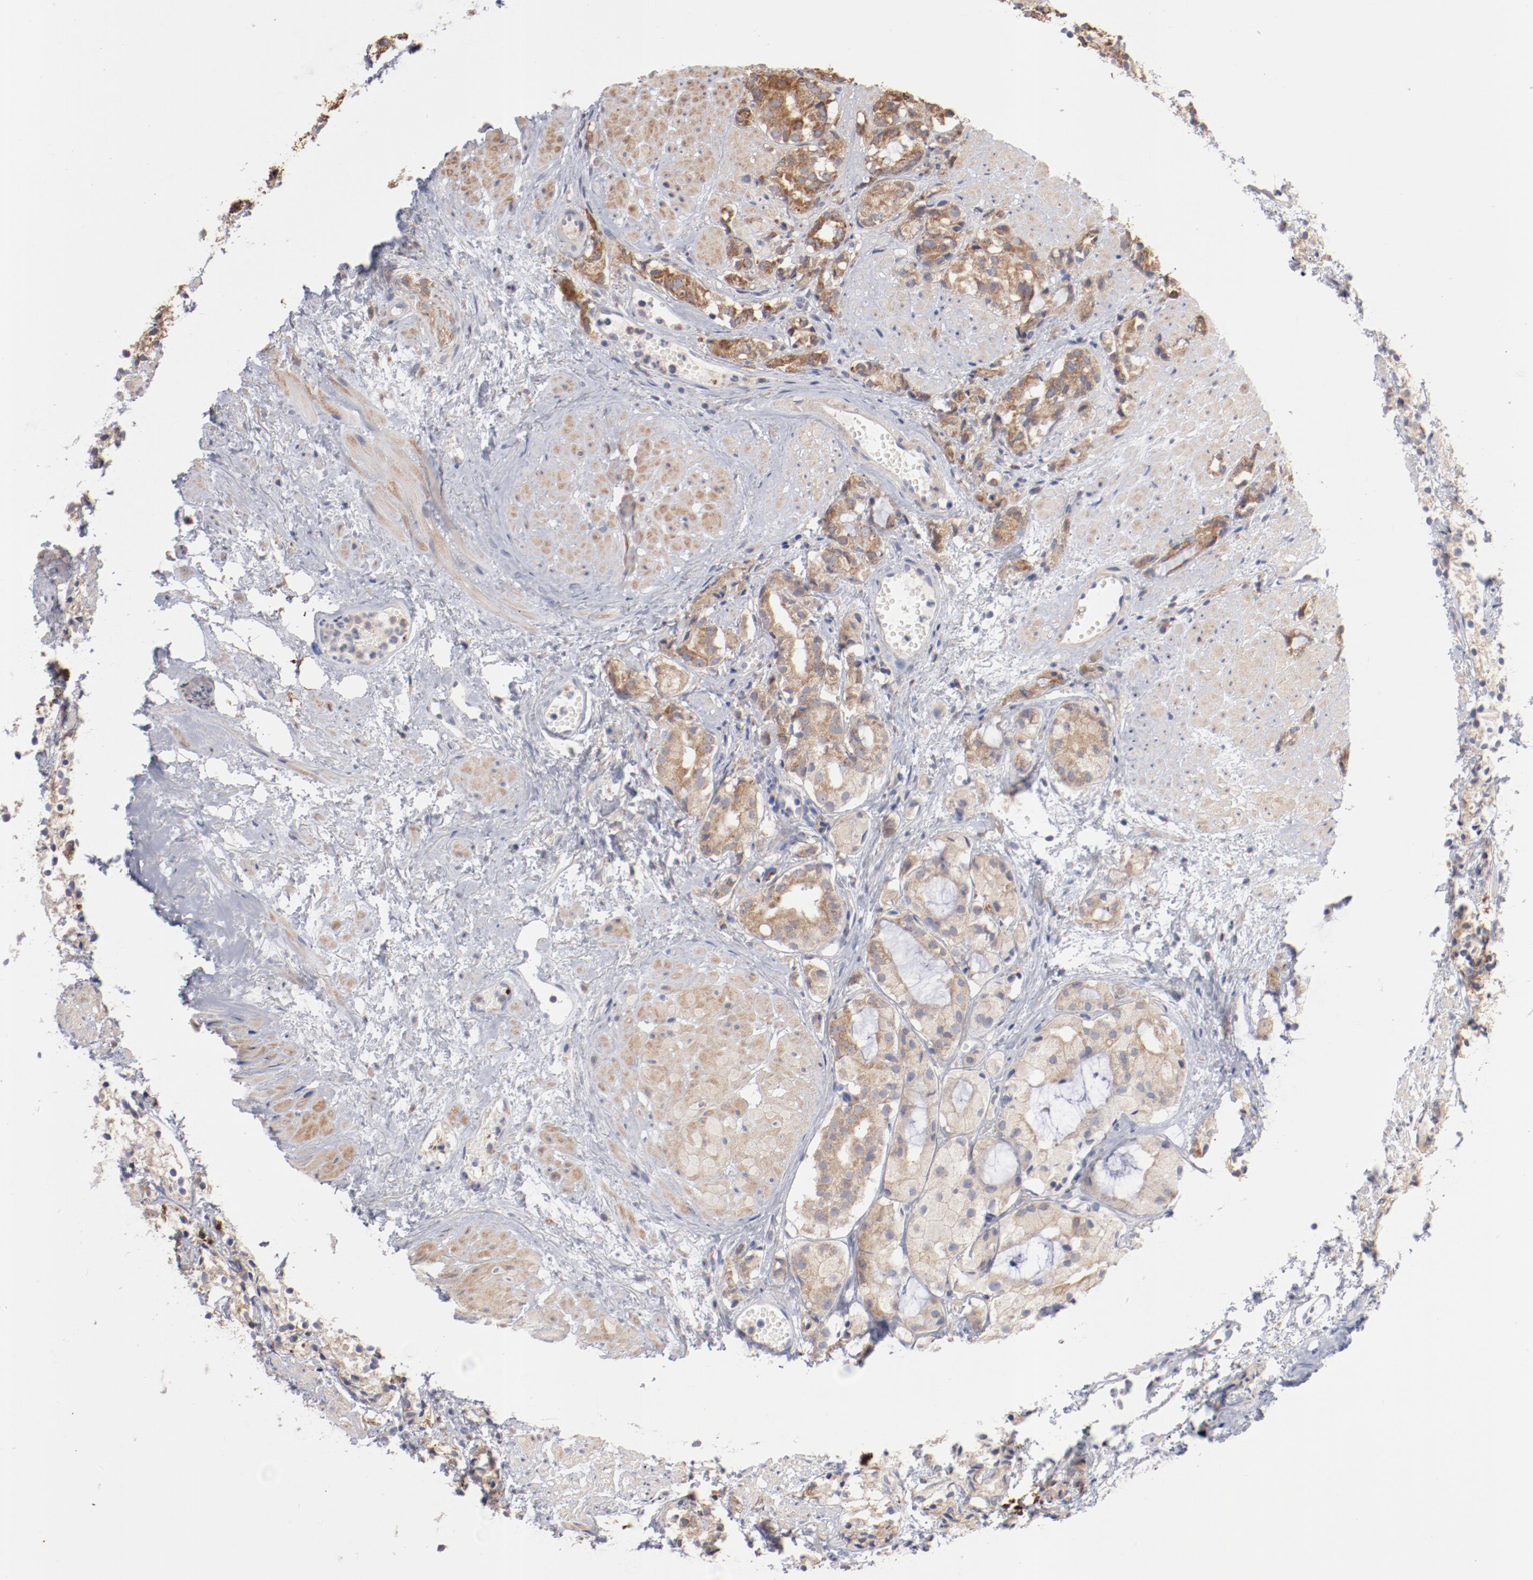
{"staining": {"intensity": "moderate", "quantity": ">75%", "location": "cytoplasmic/membranous"}, "tissue": "prostate cancer", "cell_type": "Tumor cells", "image_type": "cancer", "snomed": [{"axis": "morphology", "description": "Adenocarcinoma, High grade"}, {"axis": "topography", "description": "Prostate"}], "caption": "Brown immunohistochemical staining in adenocarcinoma (high-grade) (prostate) reveals moderate cytoplasmic/membranous expression in approximately >75% of tumor cells. Ihc stains the protein of interest in brown and the nuclei are stained blue.", "gene": "PPFIBP2", "patient": {"sex": "male", "age": 85}}